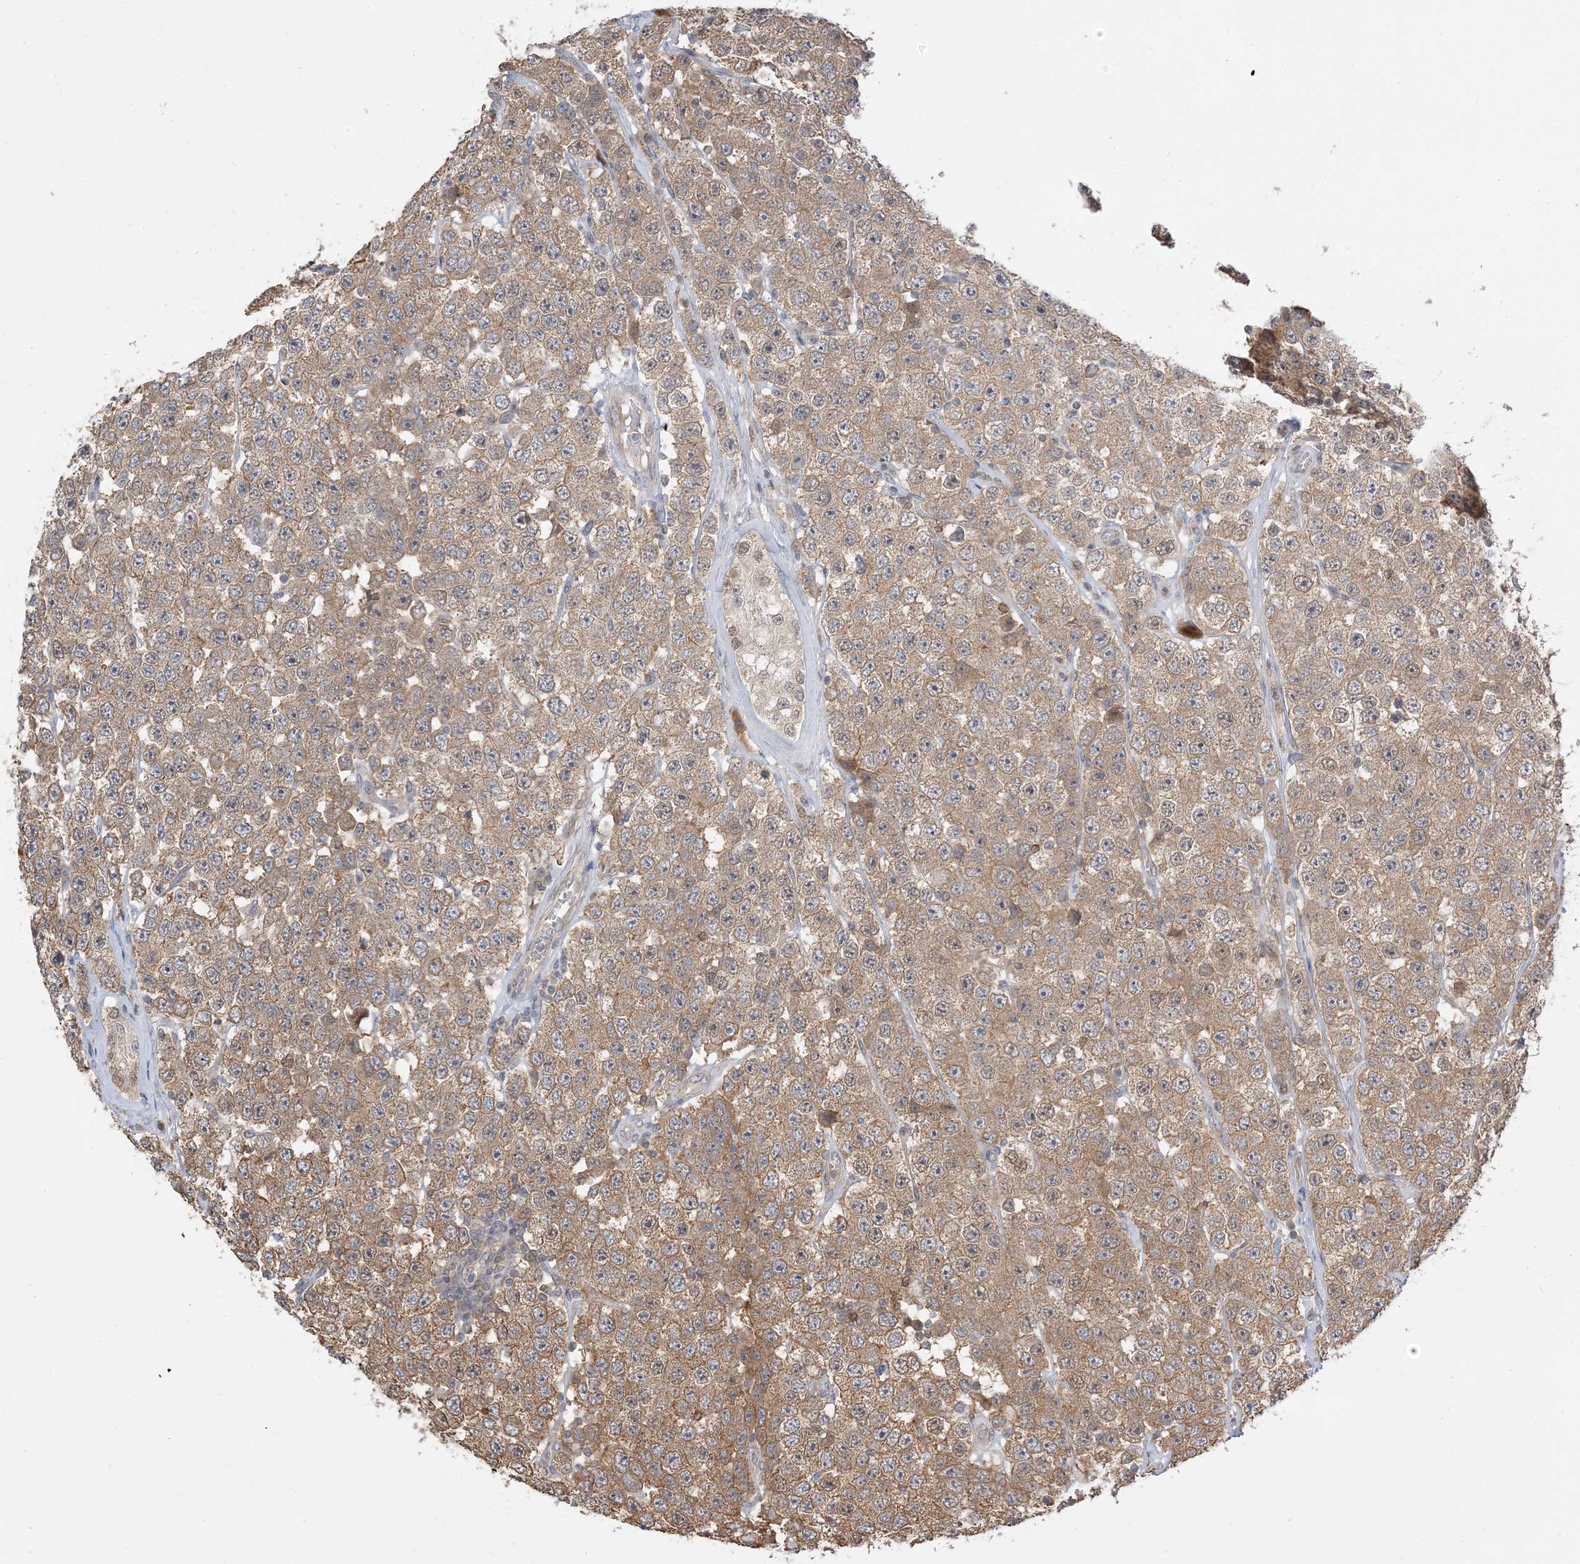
{"staining": {"intensity": "moderate", "quantity": ">75%", "location": "cytoplasmic/membranous"}, "tissue": "testis cancer", "cell_type": "Tumor cells", "image_type": "cancer", "snomed": [{"axis": "morphology", "description": "Seminoma, NOS"}, {"axis": "topography", "description": "Testis"}], "caption": "High-magnification brightfield microscopy of testis cancer stained with DAB (brown) and counterstained with hematoxylin (blue). tumor cells exhibit moderate cytoplasmic/membranous staining is identified in approximately>75% of cells.", "gene": "WDR26", "patient": {"sex": "male", "age": 28}}